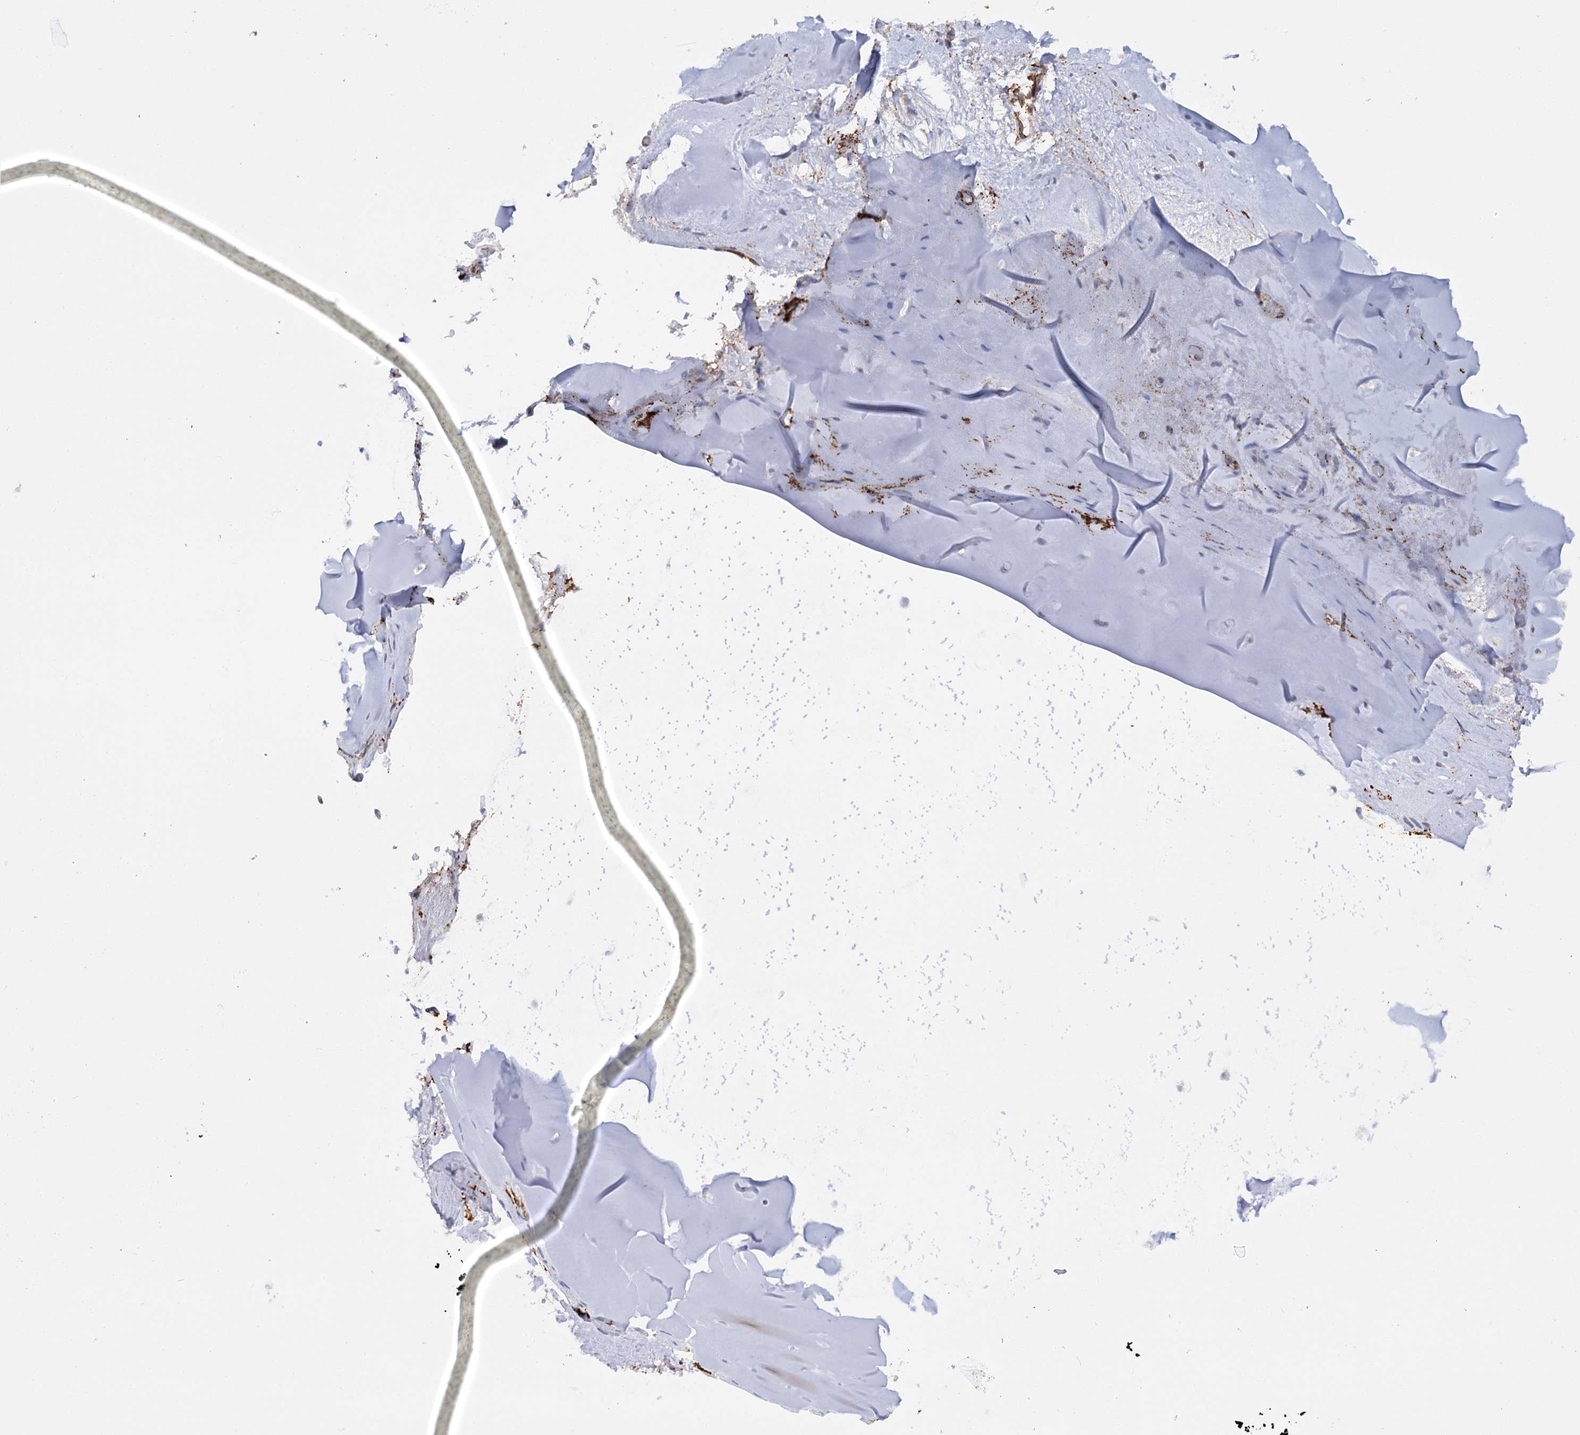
{"staining": {"intensity": "negative", "quantity": "none", "location": "none"}, "tissue": "adipose tissue", "cell_type": "Adipocytes", "image_type": "normal", "snomed": [{"axis": "morphology", "description": "Normal tissue, NOS"}, {"axis": "morphology", "description": "Basal cell carcinoma"}, {"axis": "topography", "description": "Cartilage tissue"}, {"axis": "topography", "description": "Nasopharynx"}, {"axis": "topography", "description": "Oral tissue"}], "caption": "A high-resolution histopathology image shows immunohistochemistry staining of benign adipose tissue, which demonstrates no significant positivity in adipocytes.", "gene": "PIWIL4", "patient": {"sex": "female", "age": 77}}